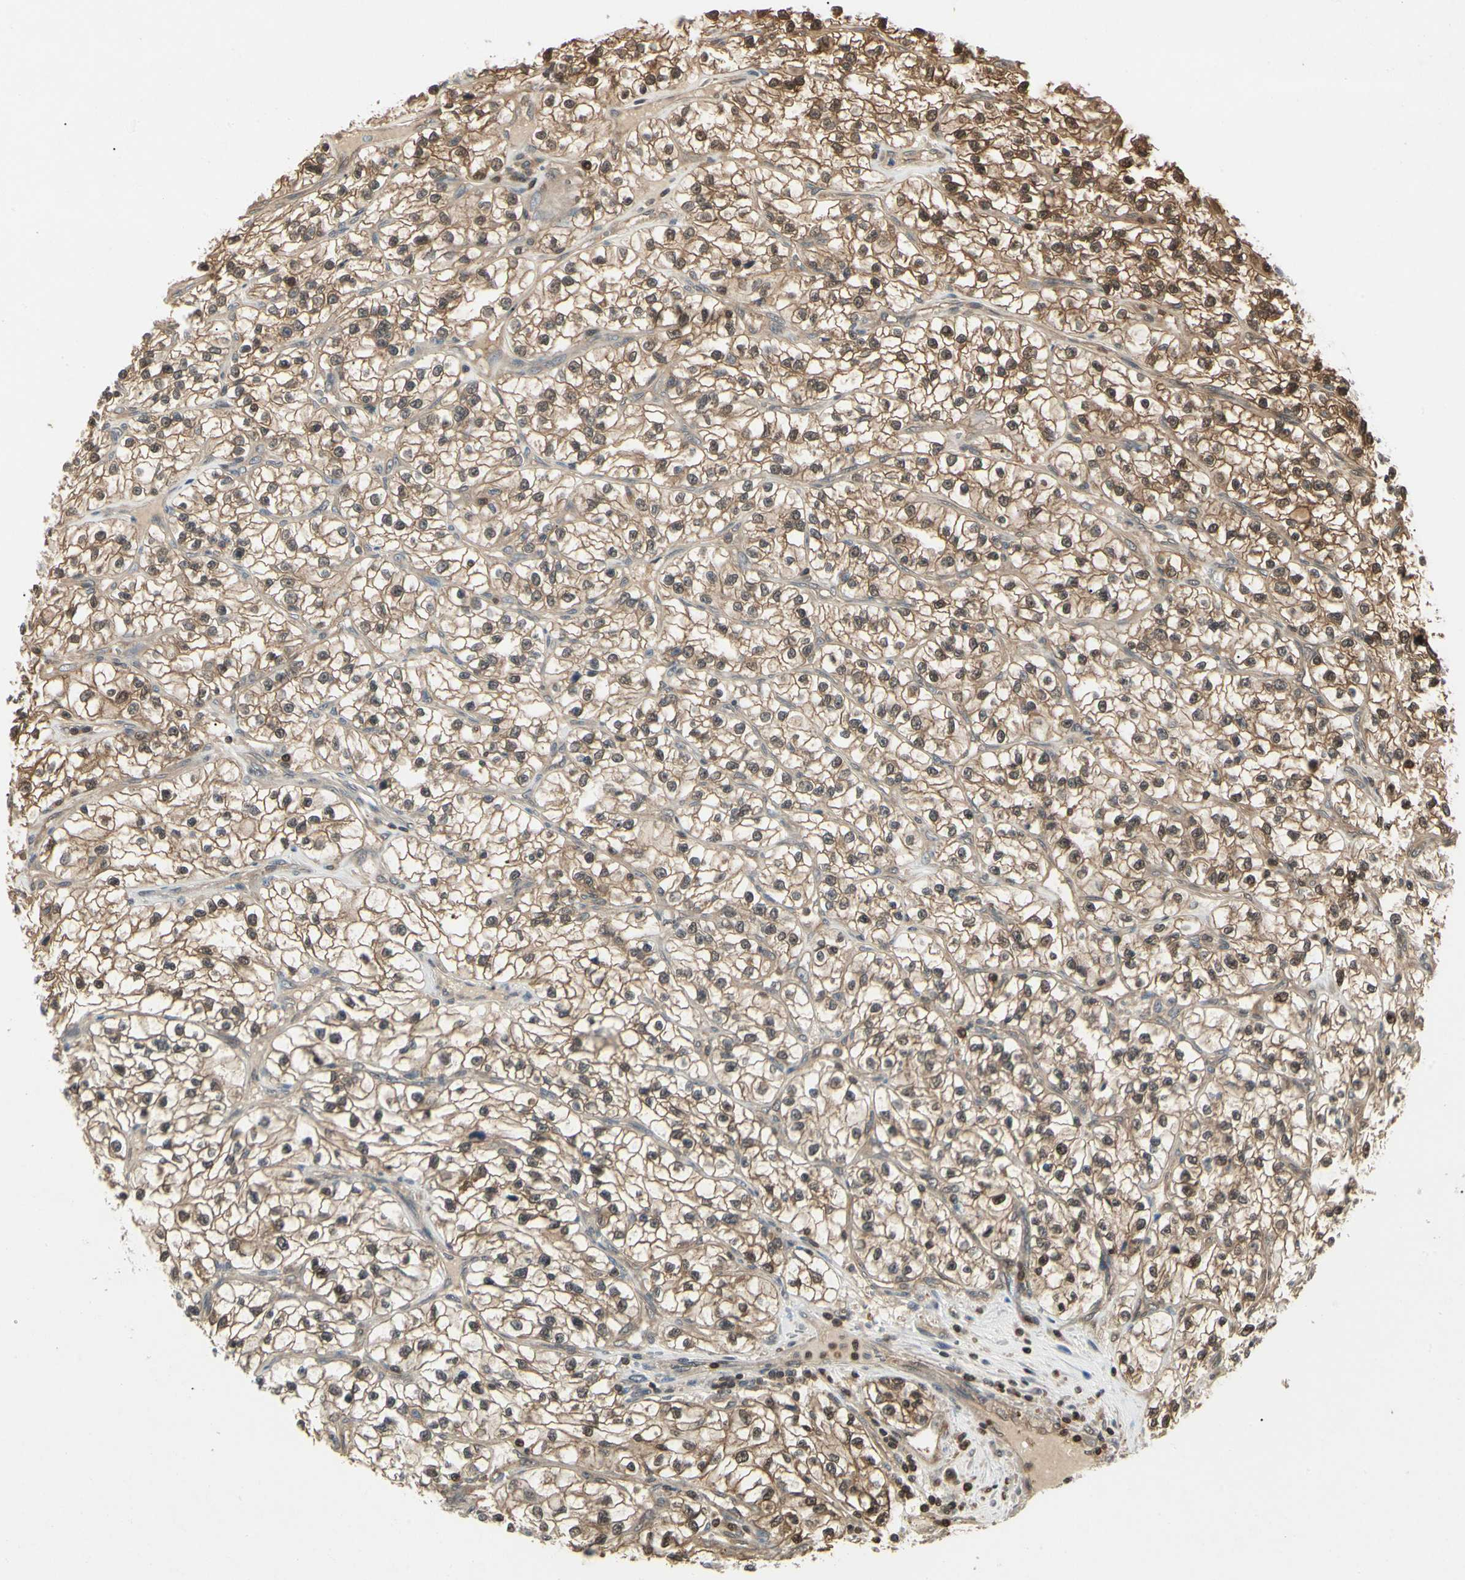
{"staining": {"intensity": "moderate", "quantity": ">75%", "location": "cytoplasmic/membranous"}, "tissue": "renal cancer", "cell_type": "Tumor cells", "image_type": "cancer", "snomed": [{"axis": "morphology", "description": "Adenocarcinoma, NOS"}, {"axis": "topography", "description": "Kidney"}], "caption": "Adenocarcinoma (renal) stained with a protein marker displays moderate staining in tumor cells.", "gene": "YWHAQ", "patient": {"sex": "female", "age": 57}}